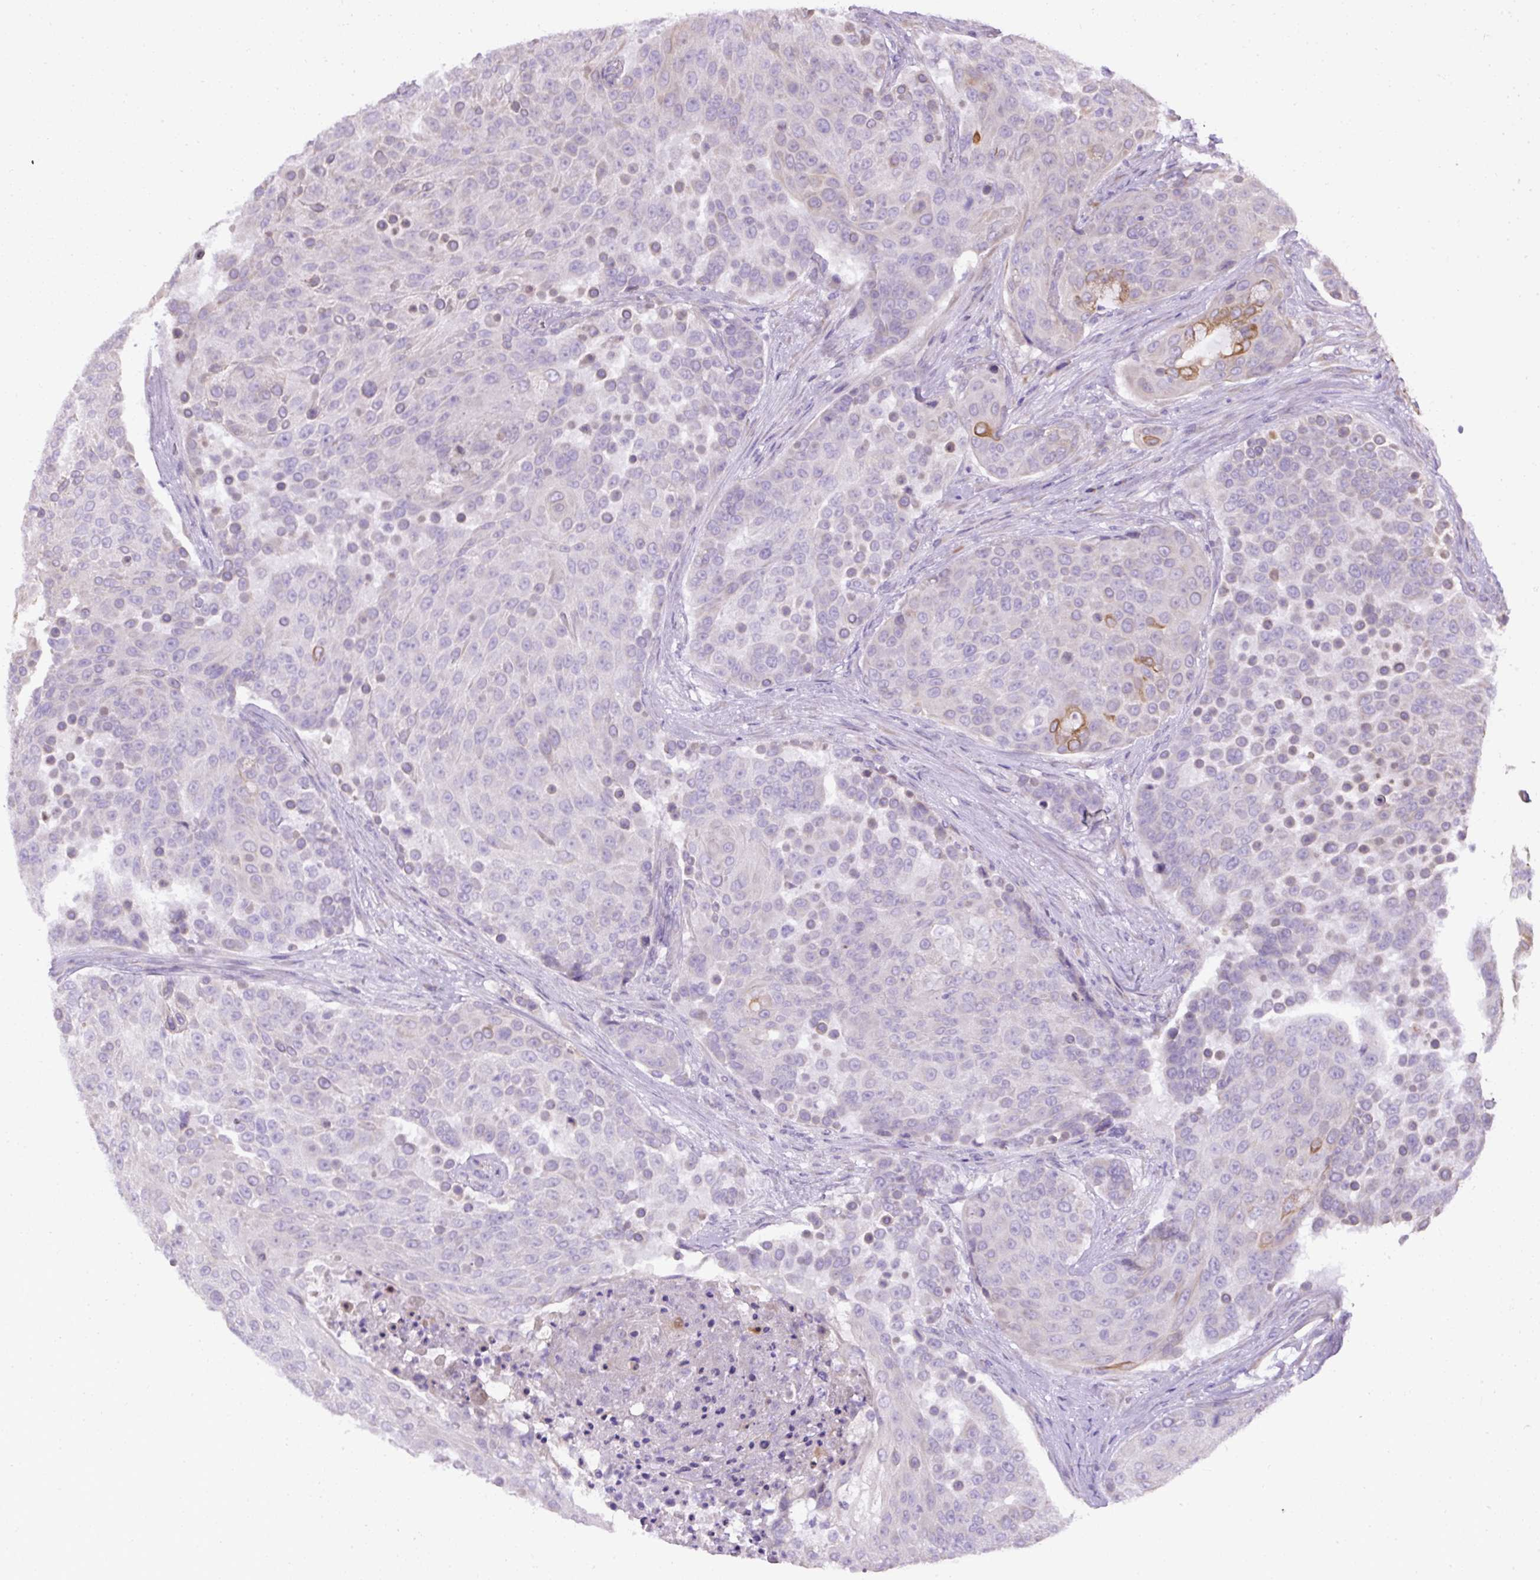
{"staining": {"intensity": "negative", "quantity": "none", "location": "none"}, "tissue": "urothelial cancer", "cell_type": "Tumor cells", "image_type": "cancer", "snomed": [{"axis": "morphology", "description": "Urothelial carcinoma, High grade"}, {"axis": "topography", "description": "Urinary bladder"}], "caption": "Immunohistochemistry (IHC) micrograph of urothelial carcinoma (high-grade) stained for a protein (brown), which demonstrates no positivity in tumor cells.", "gene": "FAM149A", "patient": {"sex": "female", "age": 63}}